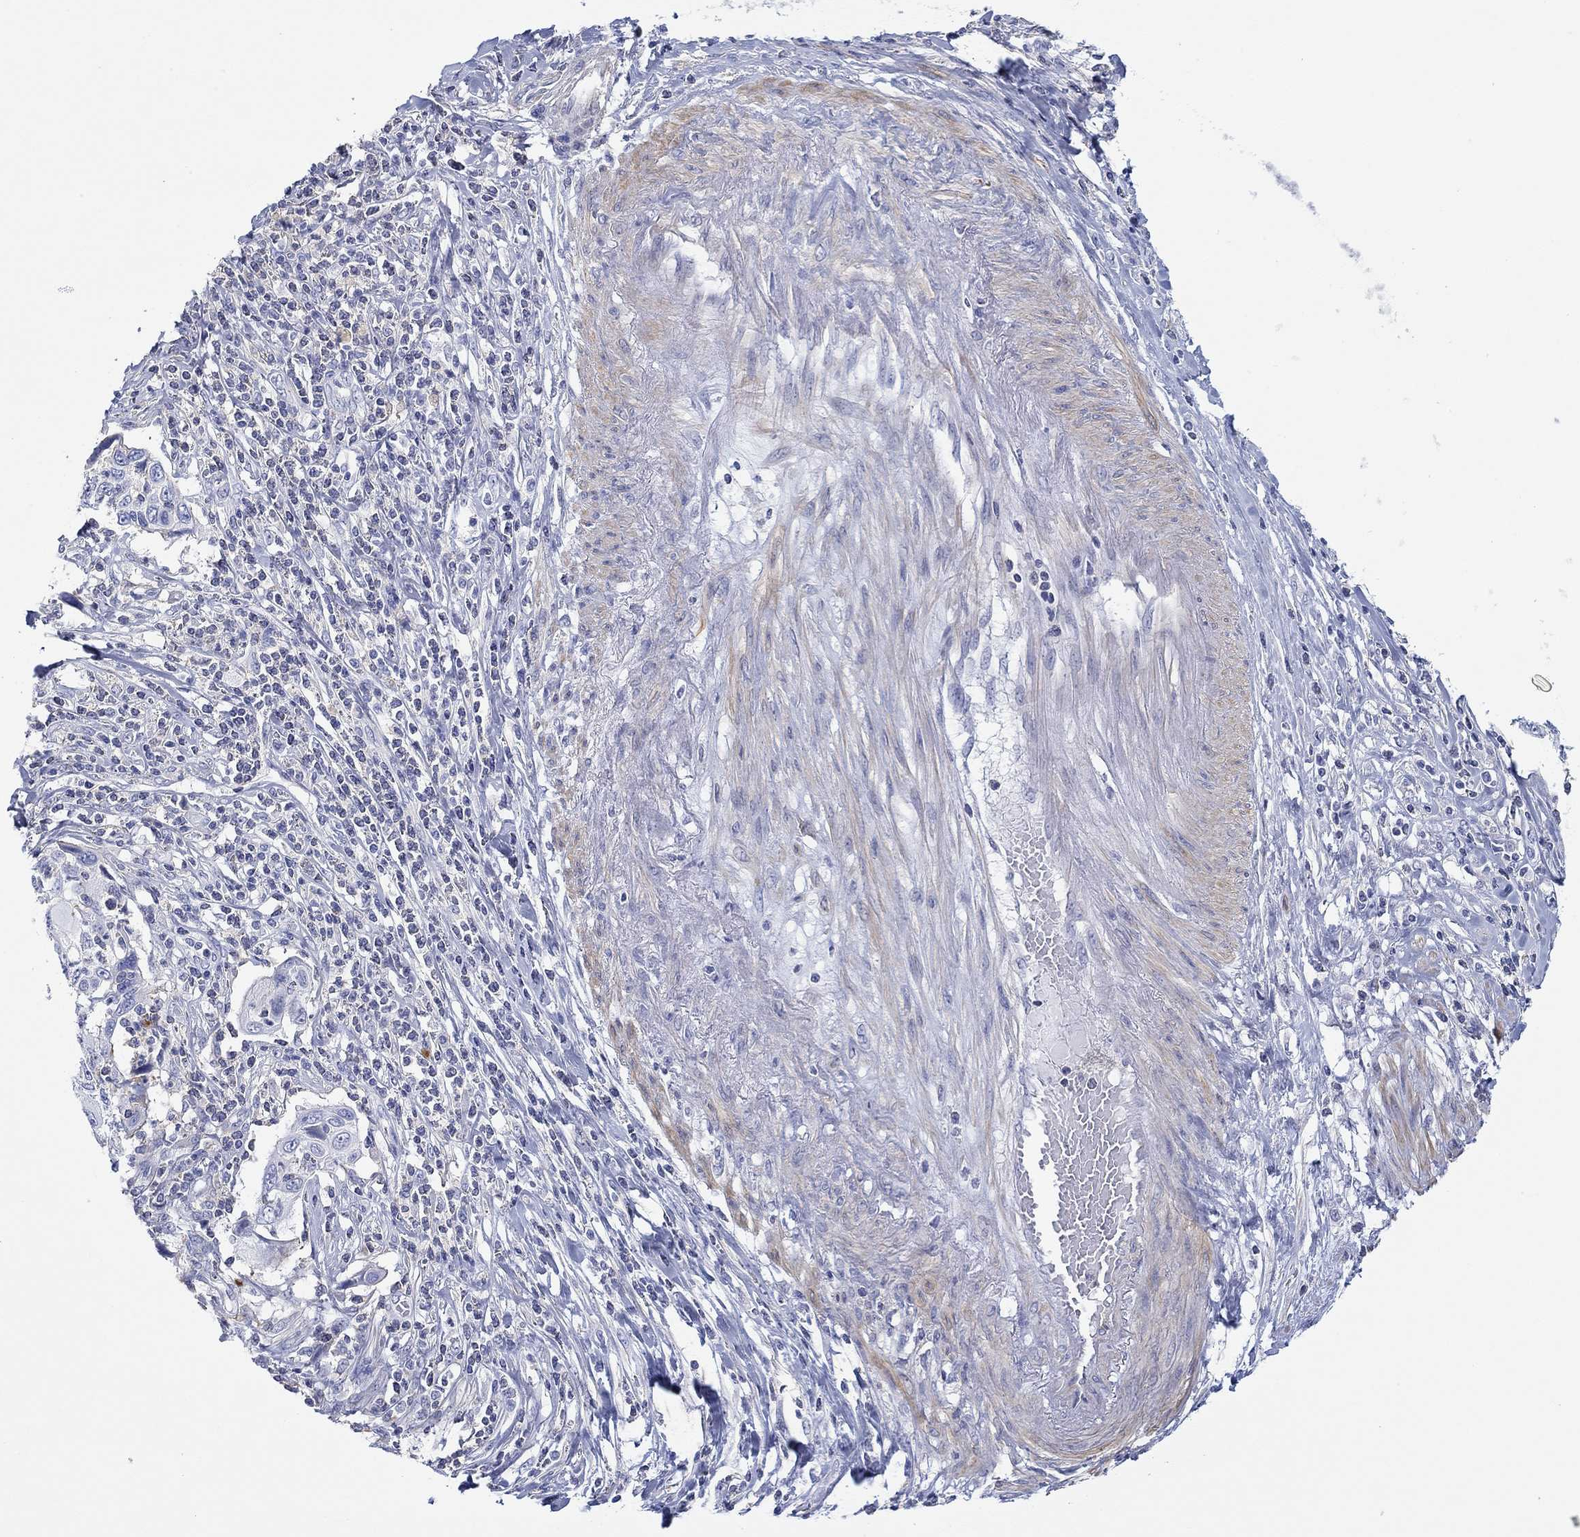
{"staining": {"intensity": "negative", "quantity": "none", "location": "none"}, "tissue": "cervical cancer", "cell_type": "Tumor cells", "image_type": "cancer", "snomed": [{"axis": "morphology", "description": "Squamous cell carcinoma, NOS"}, {"axis": "topography", "description": "Cervix"}], "caption": "This is a micrograph of immunohistochemistry (IHC) staining of squamous cell carcinoma (cervical), which shows no positivity in tumor cells. (IHC, brightfield microscopy, high magnification).", "gene": "PPIL6", "patient": {"sex": "female", "age": 70}}